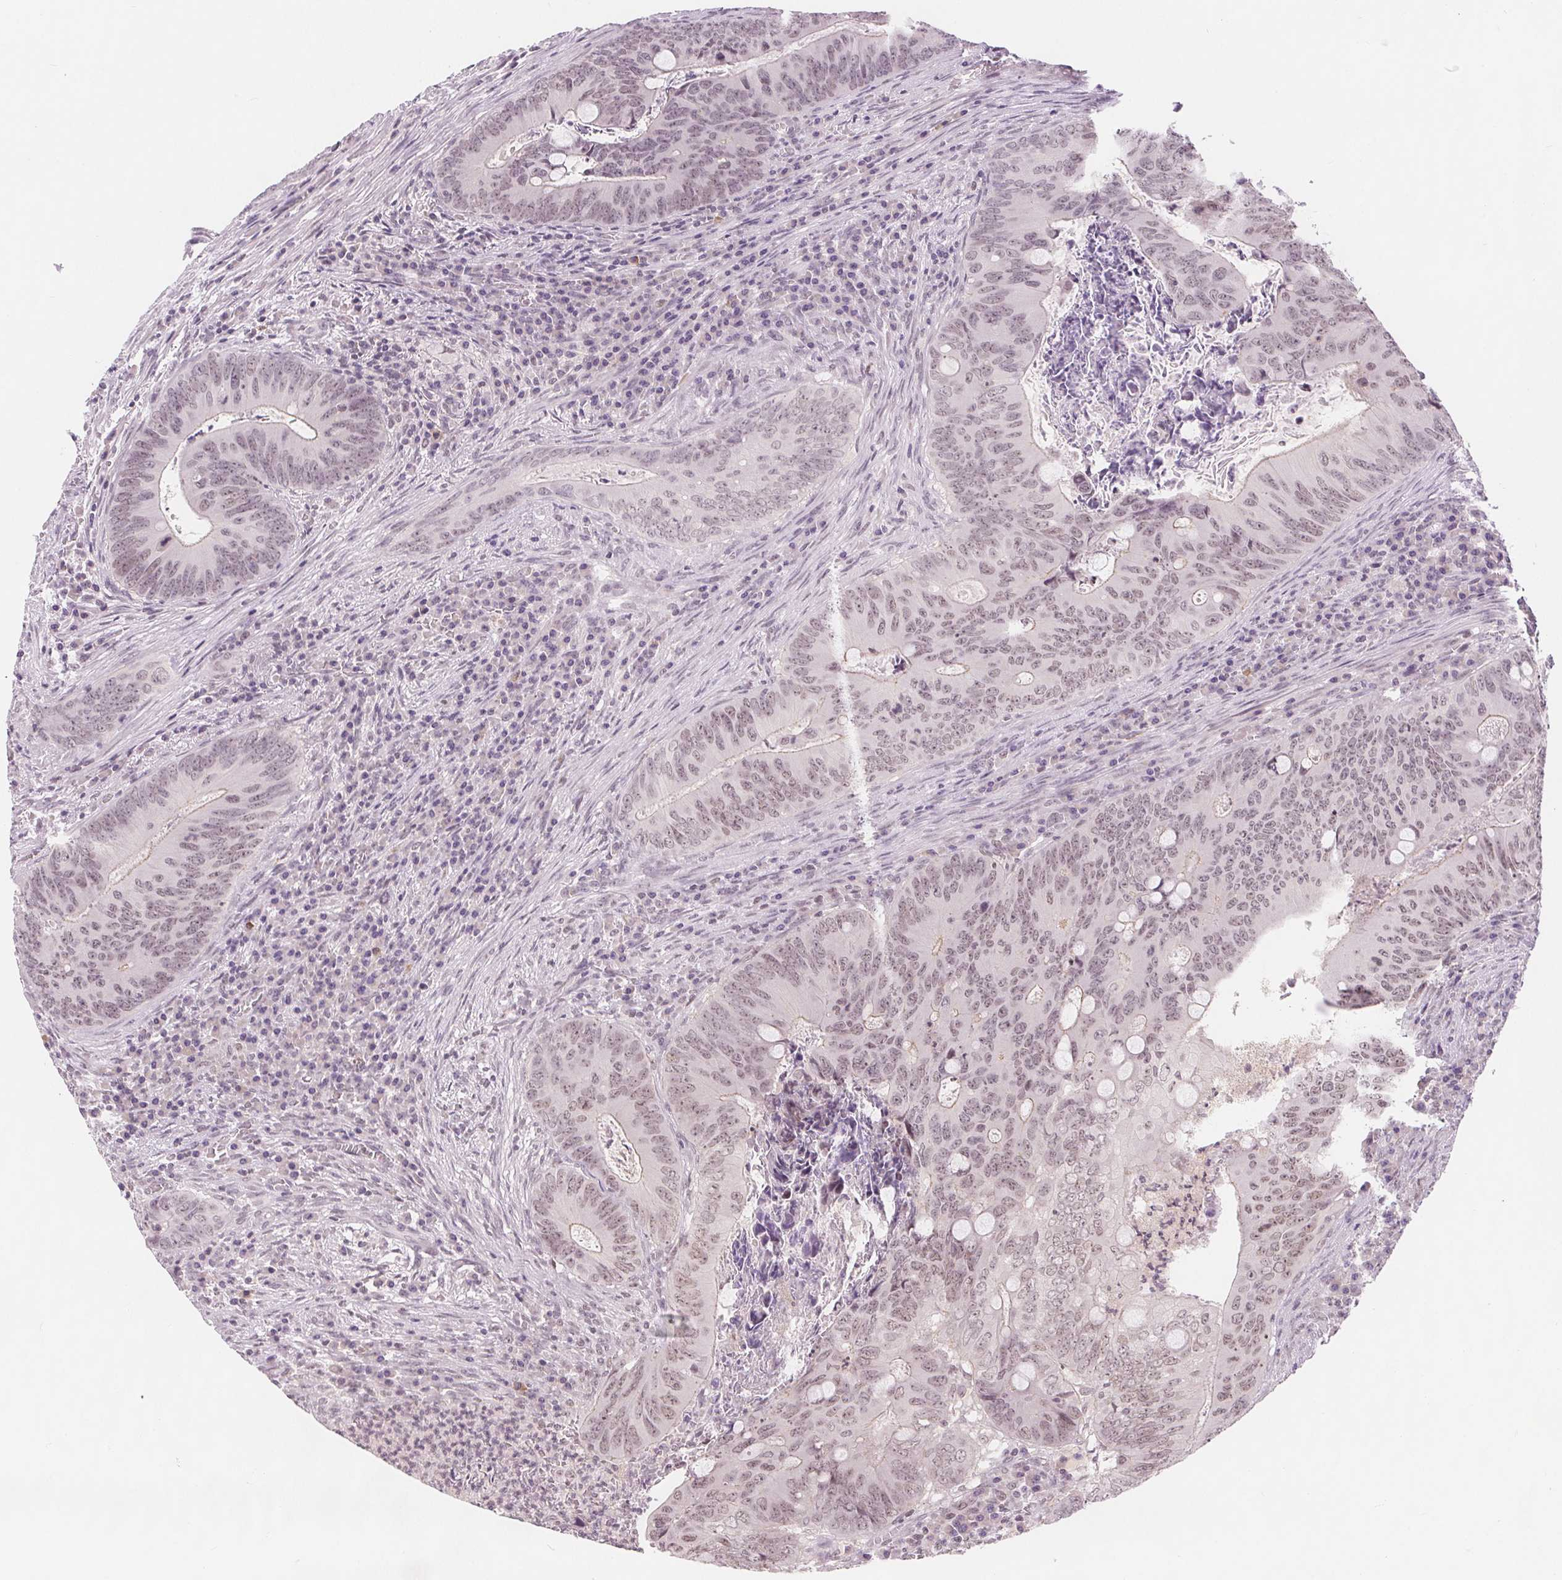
{"staining": {"intensity": "weak", "quantity": "25%-75%", "location": "nuclear"}, "tissue": "colorectal cancer", "cell_type": "Tumor cells", "image_type": "cancer", "snomed": [{"axis": "morphology", "description": "Adenocarcinoma, NOS"}, {"axis": "topography", "description": "Colon"}], "caption": "Adenocarcinoma (colorectal) stained for a protein reveals weak nuclear positivity in tumor cells. Using DAB (3,3'-diaminobenzidine) (brown) and hematoxylin (blue) stains, captured at high magnification using brightfield microscopy.", "gene": "DEK", "patient": {"sex": "female", "age": 74}}